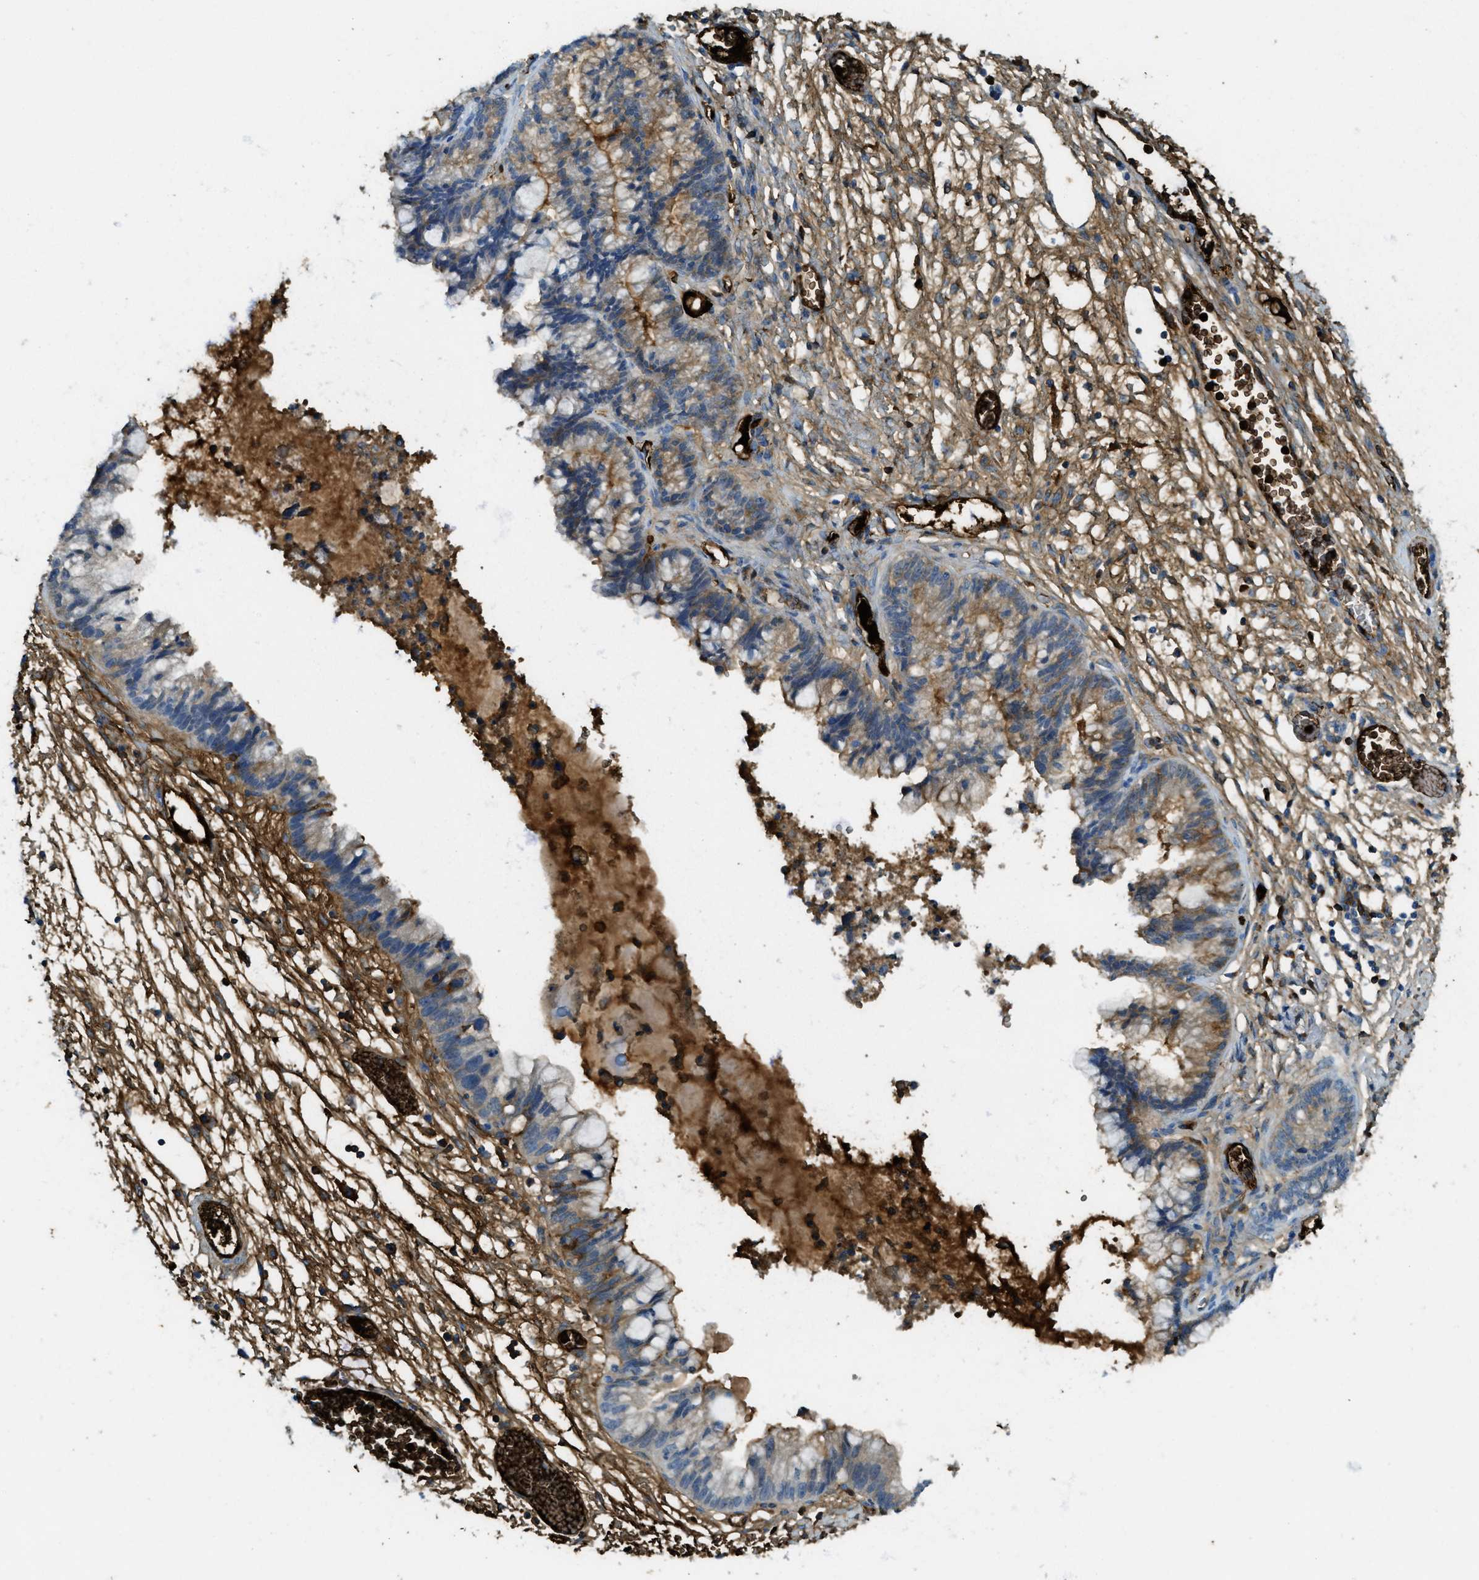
{"staining": {"intensity": "moderate", "quantity": "<25%", "location": "cytoplasmic/membranous"}, "tissue": "cervical cancer", "cell_type": "Tumor cells", "image_type": "cancer", "snomed": [{"axis": "morphology", "description": "Adenocarcinoma, NOS"}, {"axis": "topography", "description": "Cervix"}], "caption": "Cervical cancer stained with a protein marker displays moderate staining in tumor cells.", "gene": "TRIM59", "patient": {"sex": "female", "age": 44}}